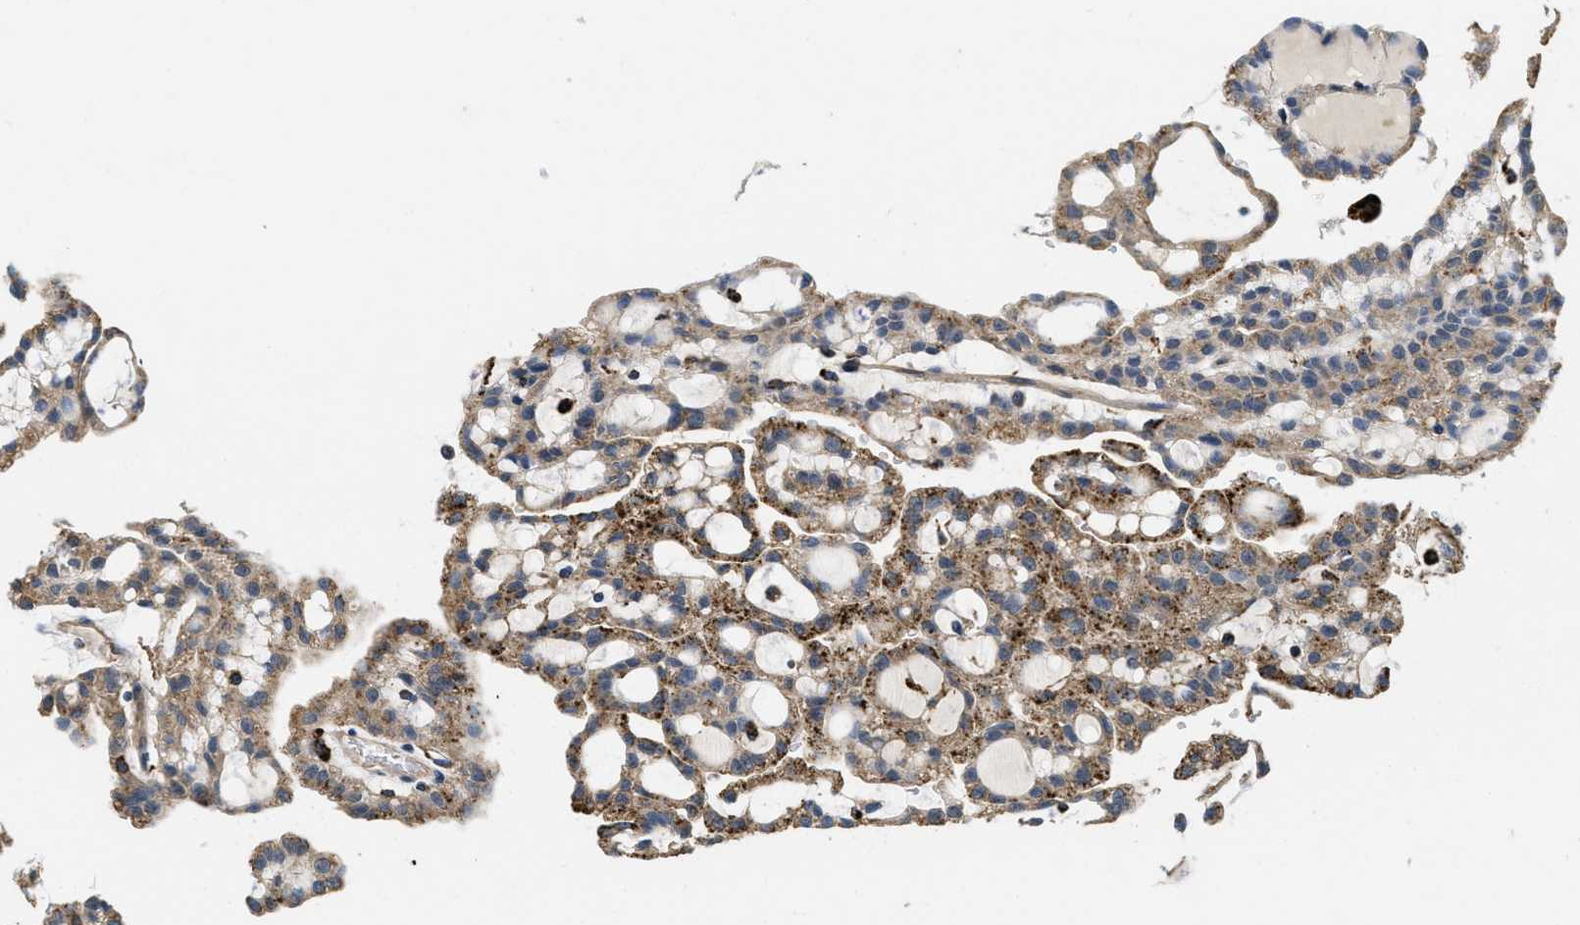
{"staining": {"intensity": "moderate", "quantity": ">75%", "location": "cytoplasmic/membranous"}, "tissue": "renal cancer", "cell_type": "Tumor cells", "image_type": "cancer", "snomed": [{"axis": "morphology", "description": "Adenocarcinoma, NOS"}, {"axis": "topography", "description": "Kidney"}], "caption": "There is medium levels of moderate cytoplasmic/membranous expression in tumor cells of renal adenocarcinoma, as demonstrated by immunohistochemical staining (brown color).", "gene": "BMPR2", "patient": {"sex": "male", "age": 63}}